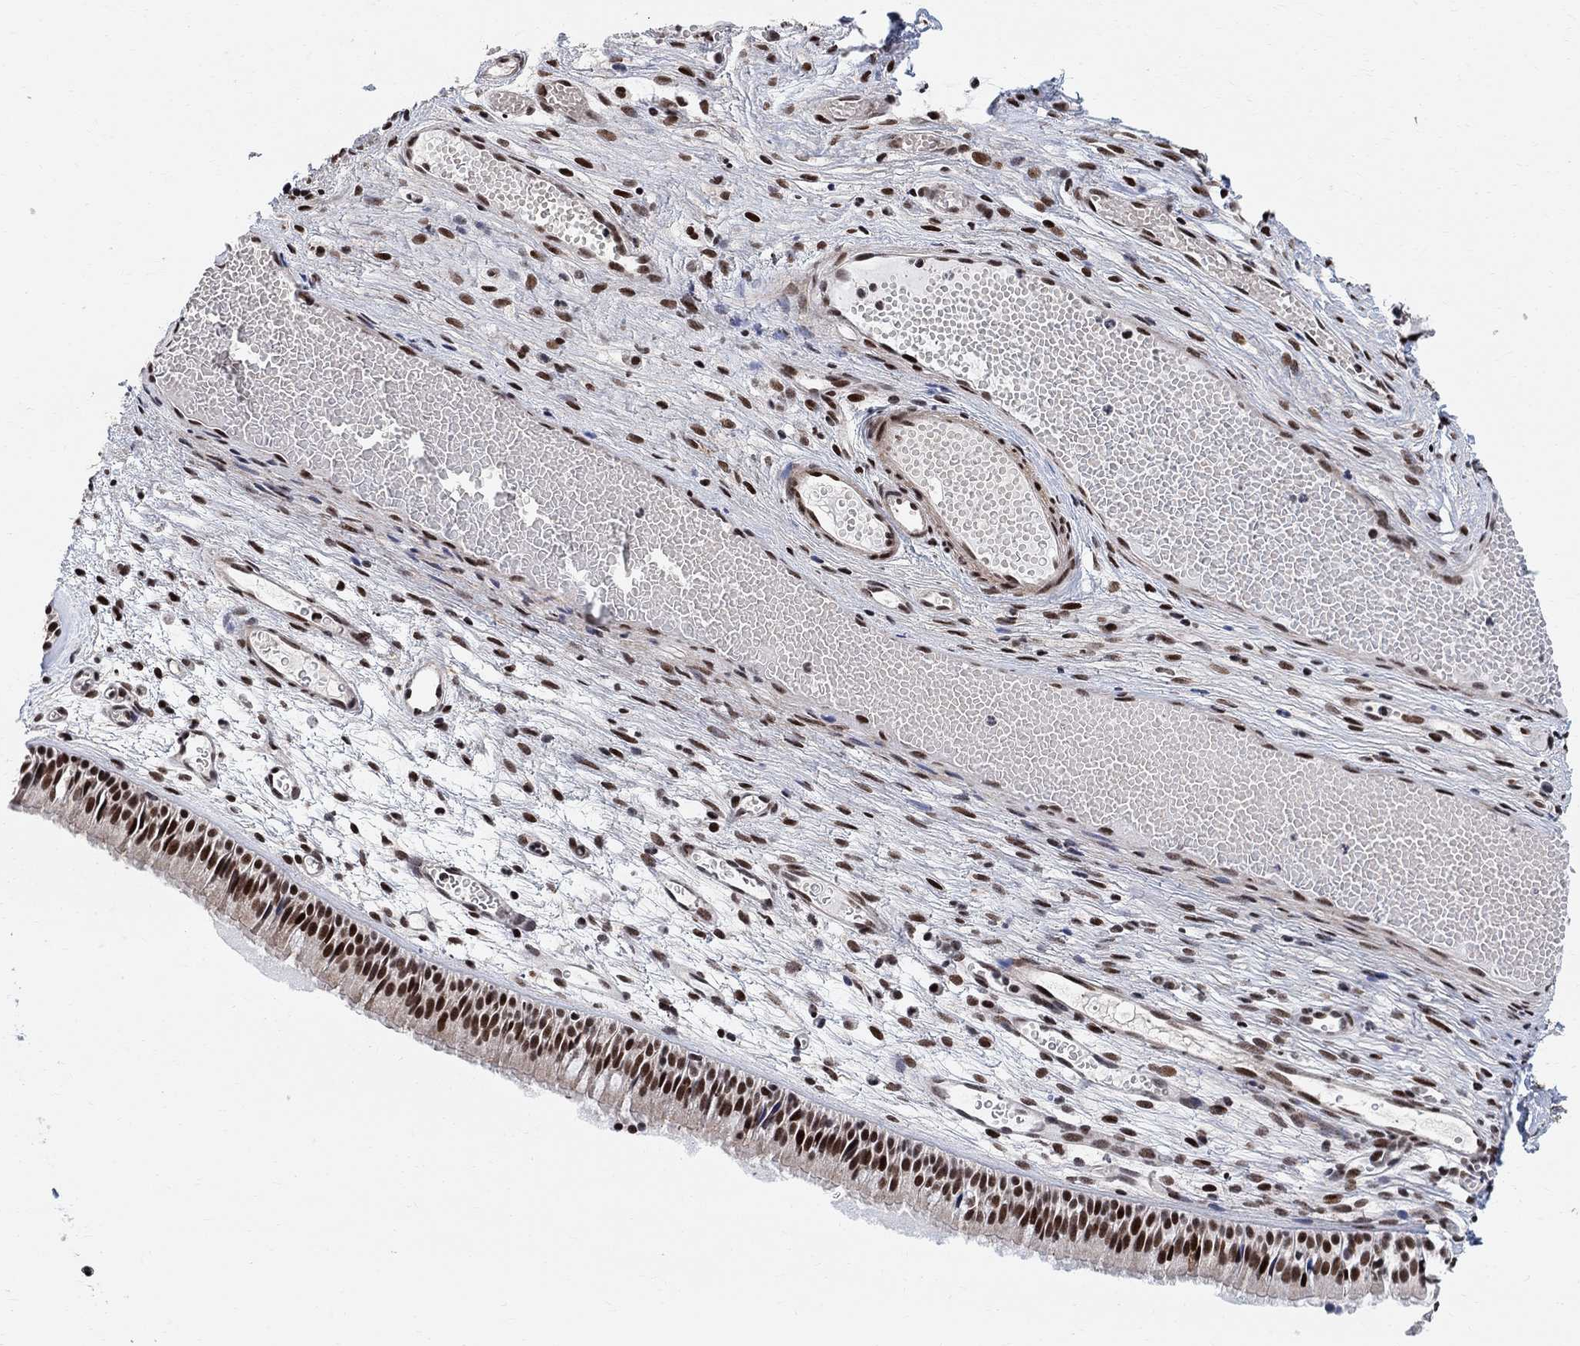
{"staining": {"intensity": "strong", "quantity": ">75%", "location": "nuclear"}, "tissue": "nasopharynx", "cell_type": "Respiratory epithelial cells", "image_type": "normal", "snomed": [{"axis": "morphology", "description": "Normal tissue, NOS"}, {"axis": "topography", "description": "Nasopharynx"}], "caption": "Immunohistochemistry (IHC) of normal human nasopharynx demonstrates high levels of strong nuclear positivity in about >75% of respiratory epithelial cells.", "gene": "E4F1", "patient": {"sex": "male", "age": 51}}